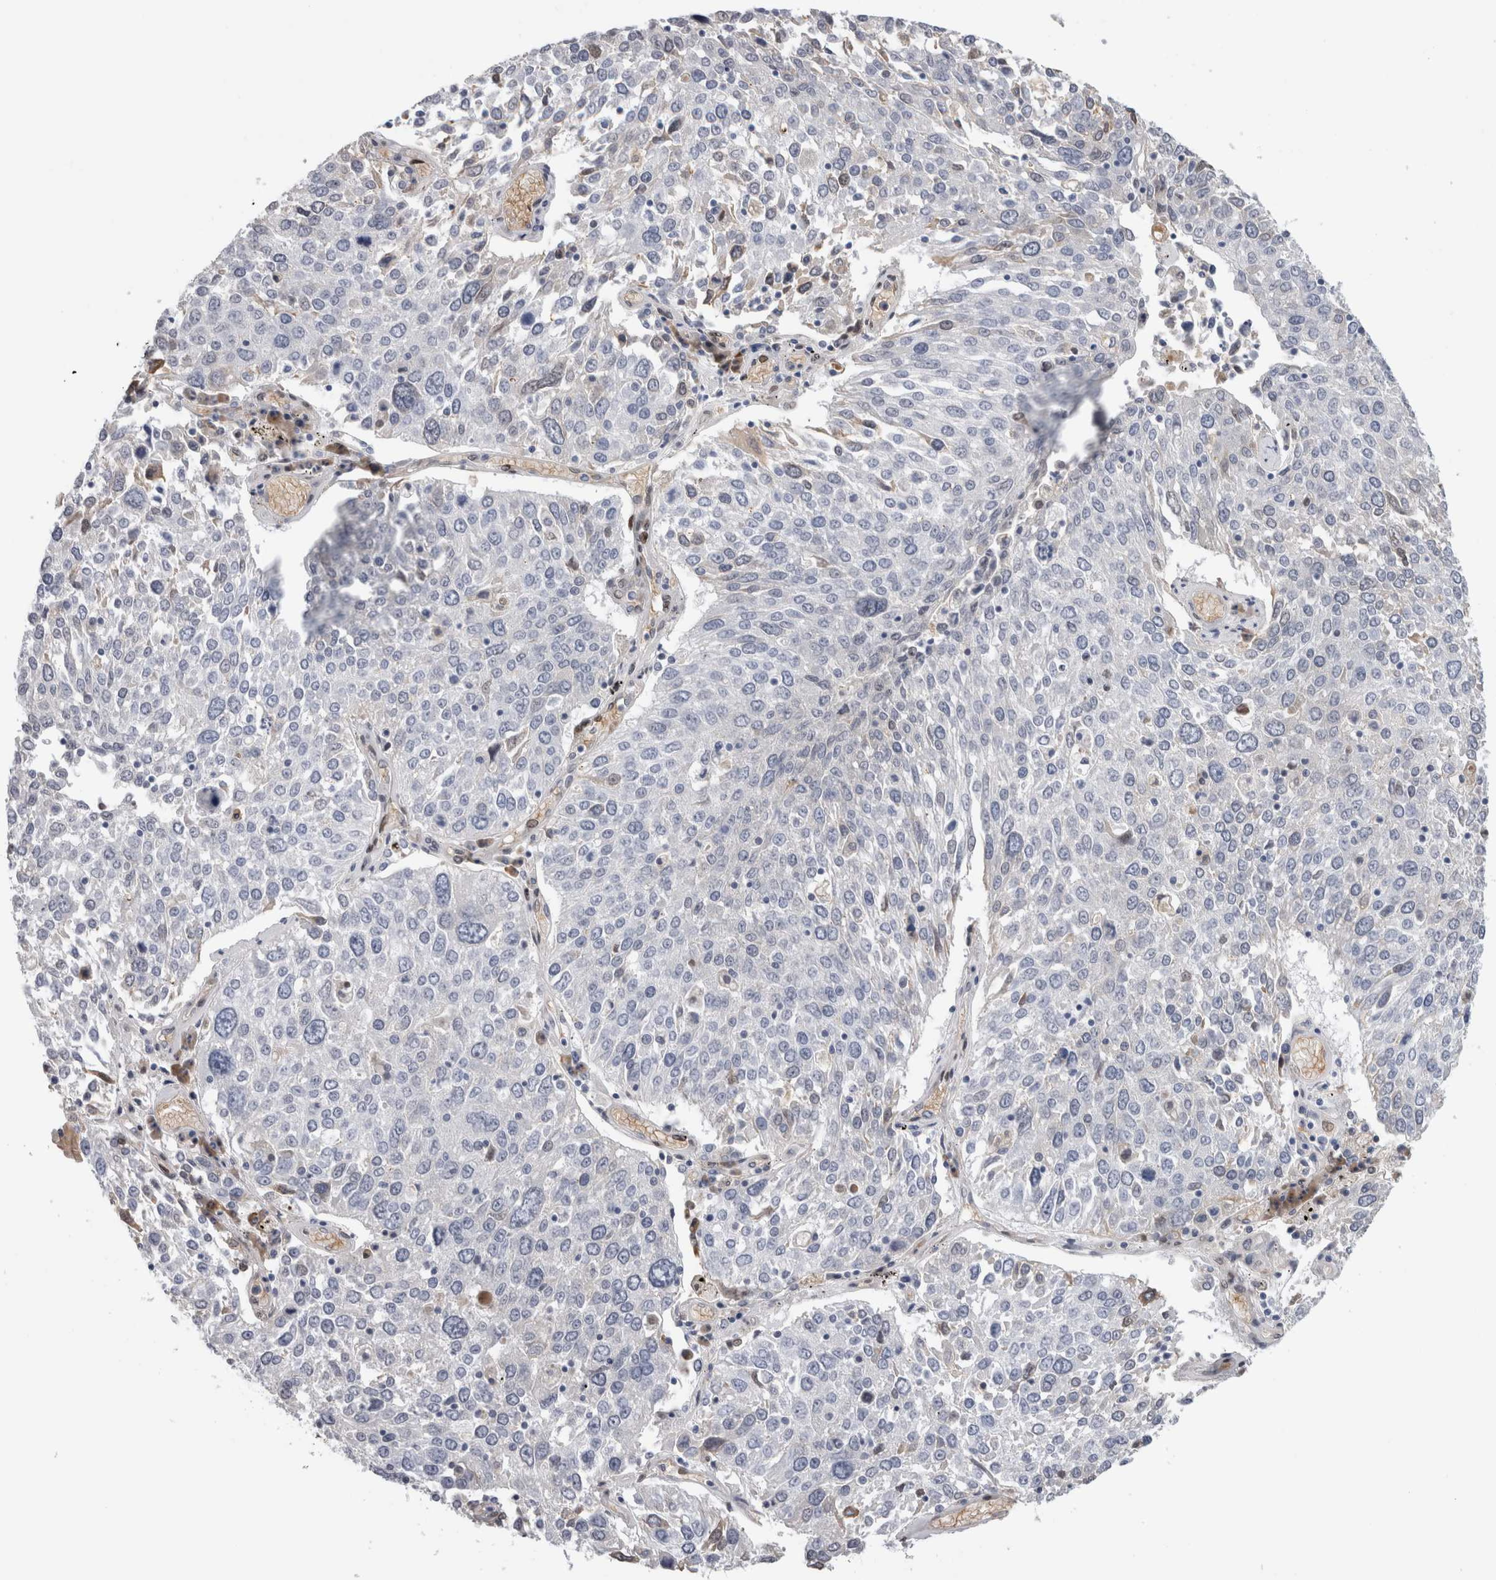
{"staining": {"intensity": "negative", "quantity": "none", "location": "none"}, "tissue": "lung cancer", "cell_type": "Tumor cells", "image_type": "cancer", "snomed": [{"axis": "morphology", "description": "Squamous cell carcinoma, NOS"}, {"axis": "topography", "description": "Lung"}], "caption": "Image shows no protein staining in tumor cells of squamous cell carcinoma (lung) tissue.", "gene": "DMTN", "patient": {"sex": "male", "age": 65}}